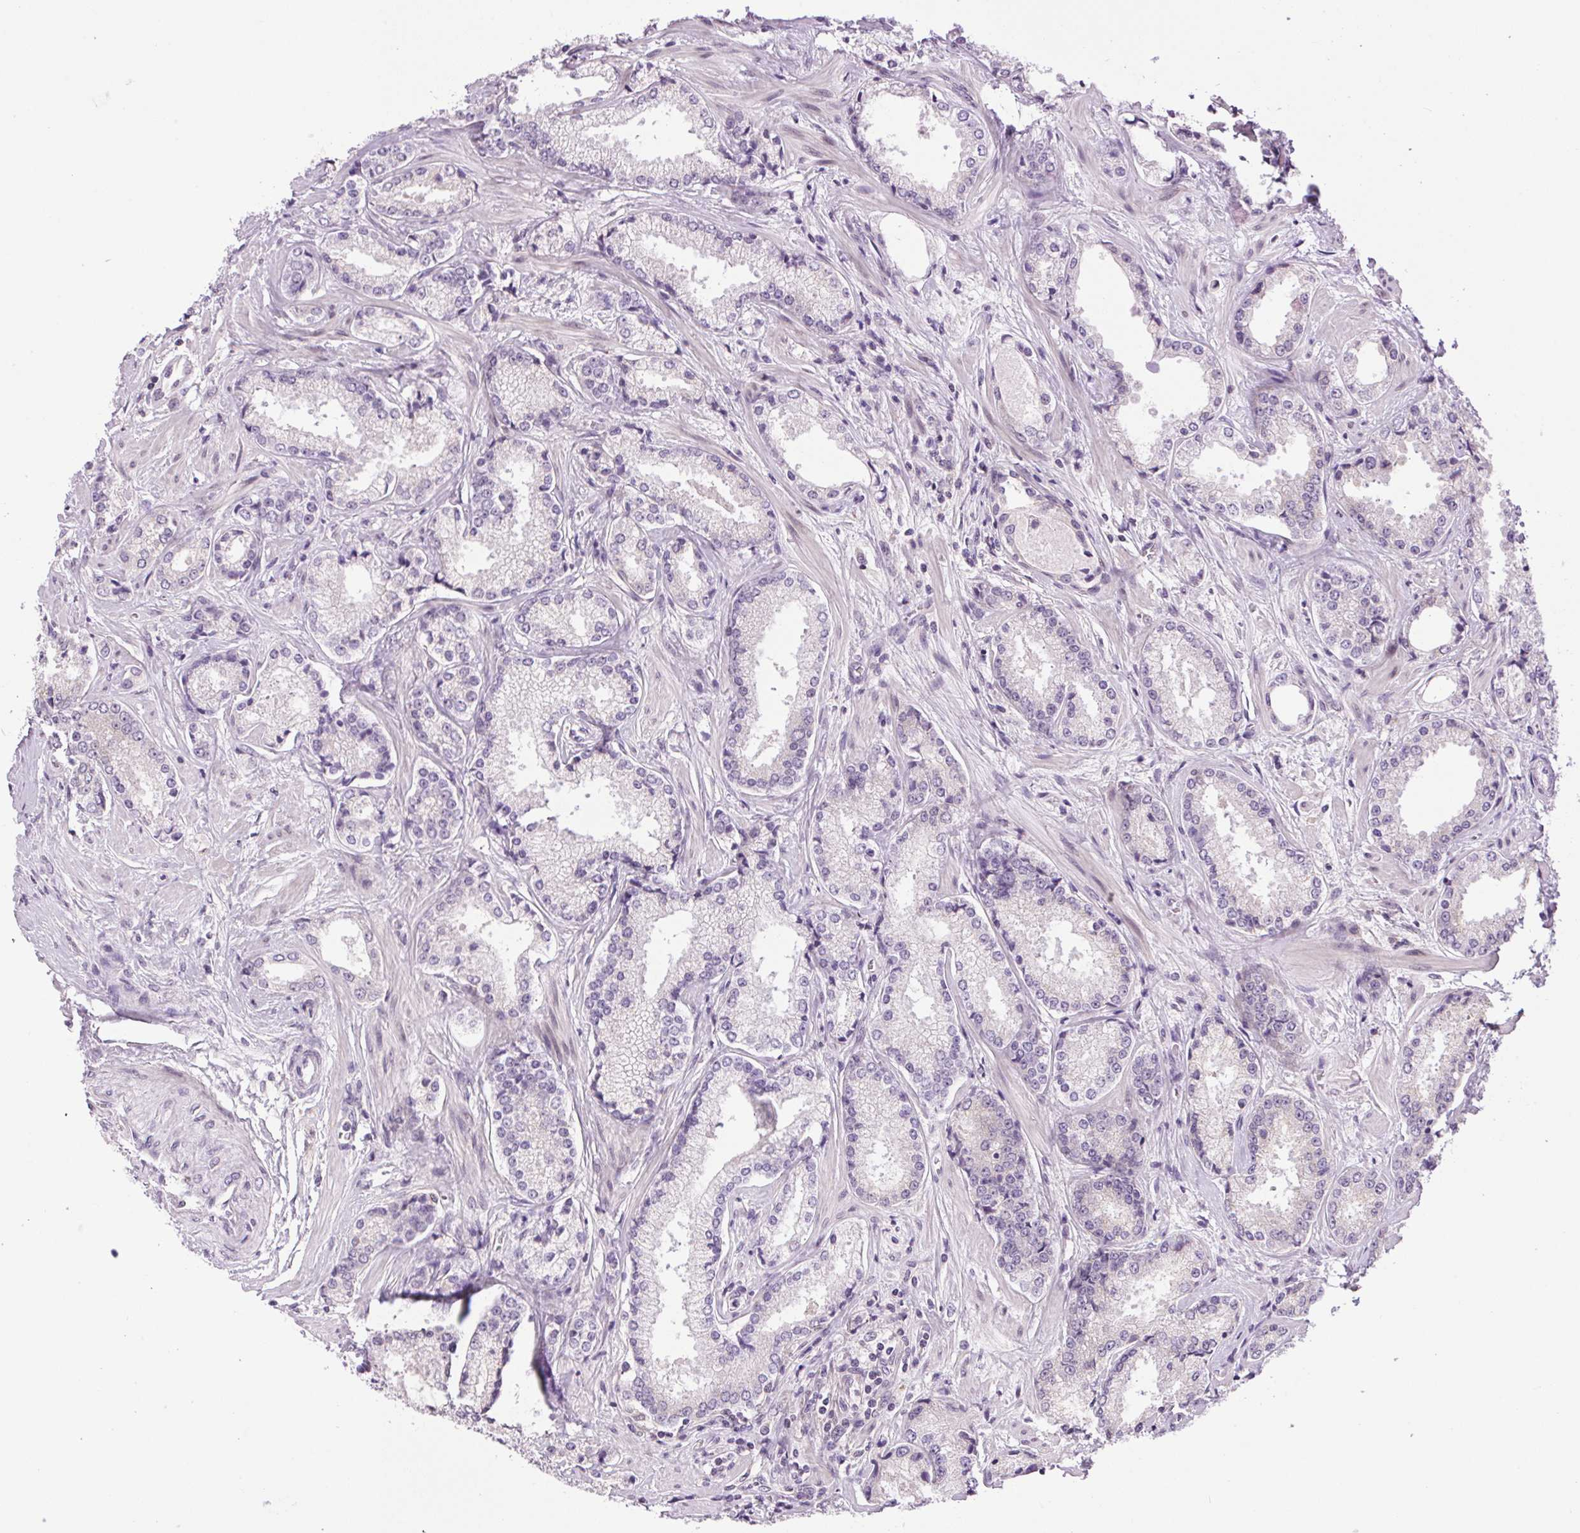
{"staining": {"intensity": "negative", "quantity": "none", "location": "none"}, "tissue": "prostate cancer", "cell_type": "Tumor cells", "image_type": "cancer", "snomed": [{"axis": "morphology", "description": "Adenocarcinoma, Low grade"}, {"axis": "topography", "description": "Prostate"}], "caption": "Tumor cells are negative for protein expression in human prostate cancer (adenocarcinoma (low-grade)). Nuclei are stained in blue.", "gene": "SMIM13", "patient": {"sex": "male", "age": 56}}